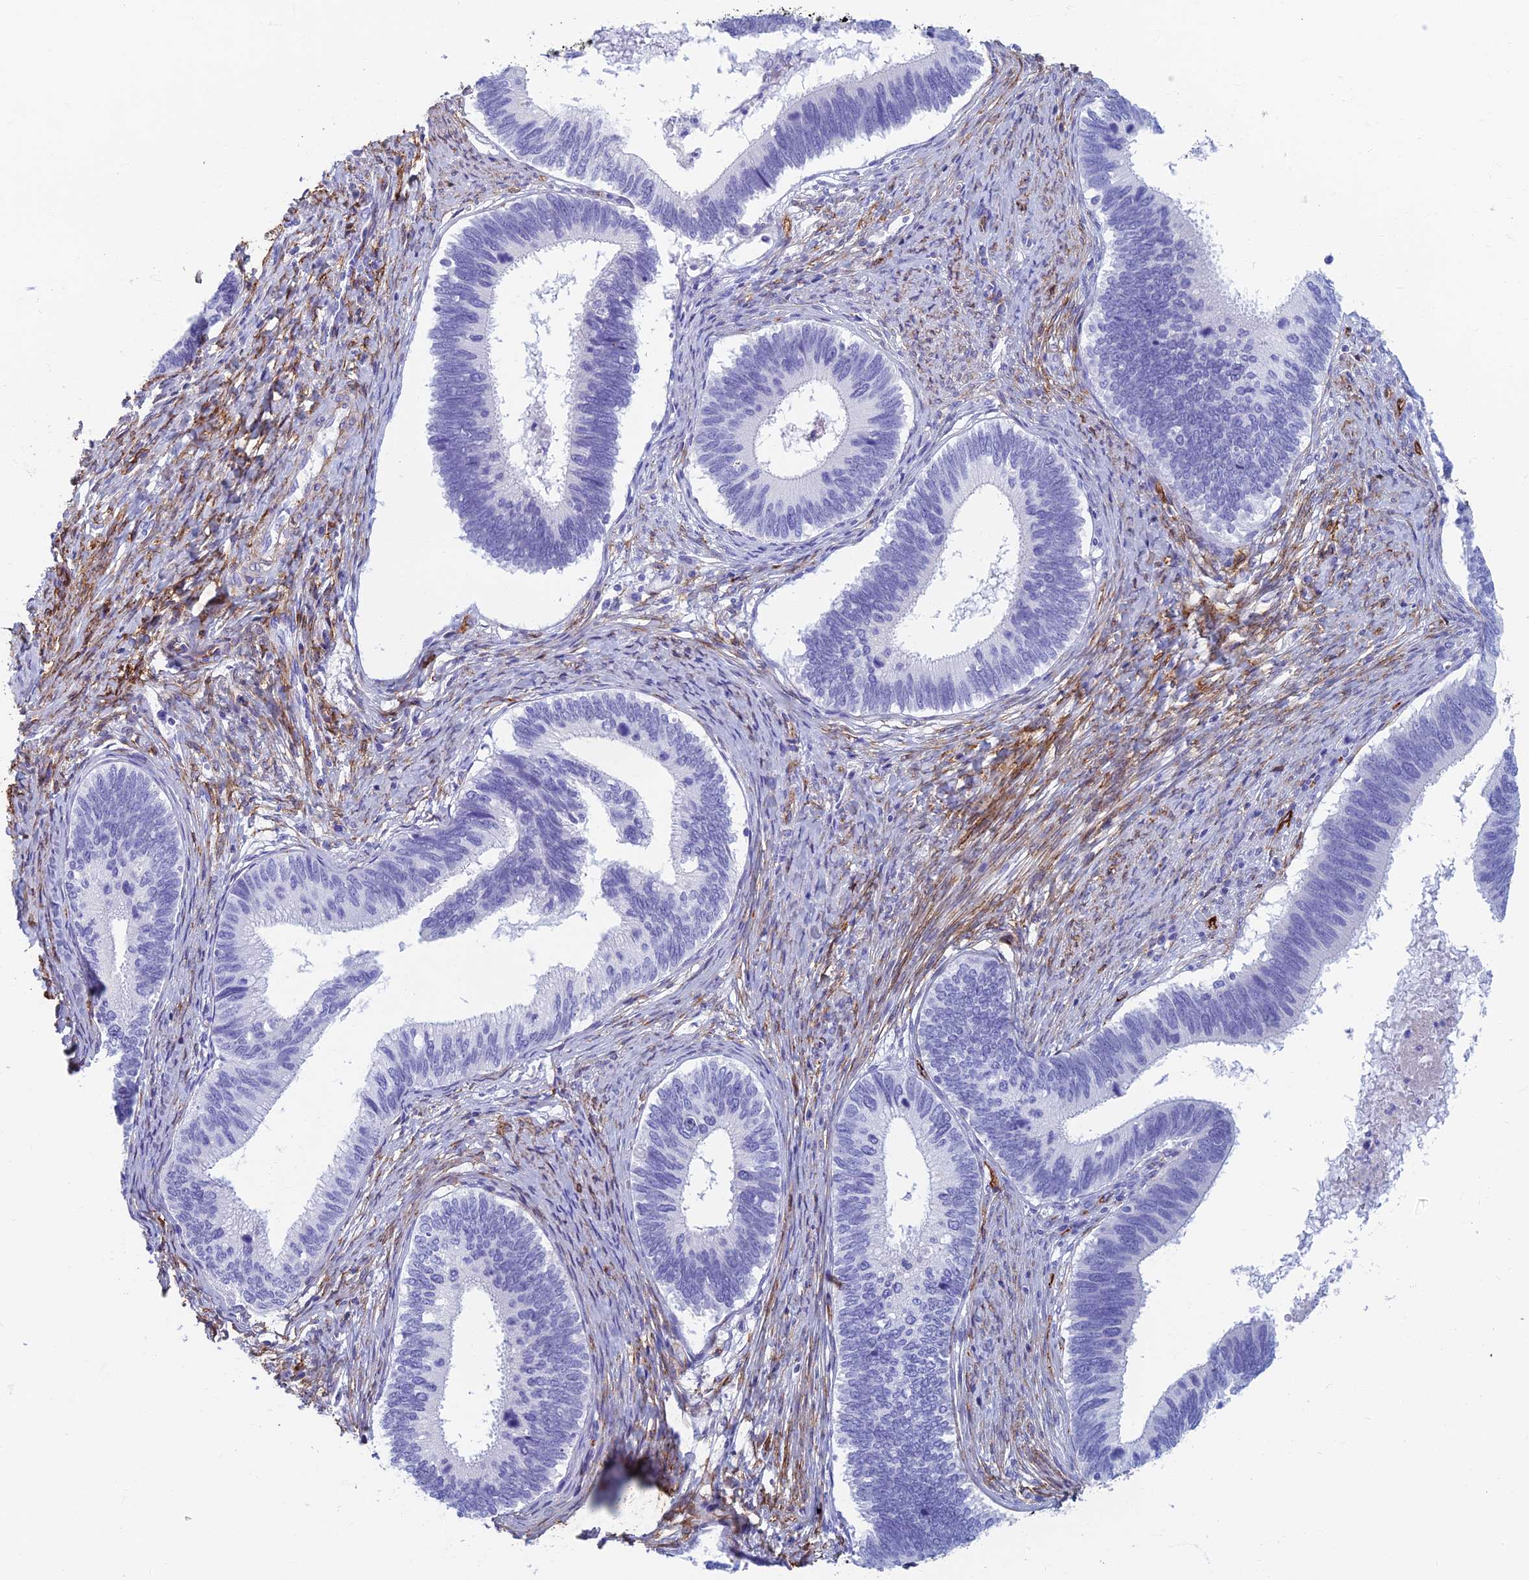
{"staining": {"intensity": "negative", "quantity": "none", "location": "none"}, "tissue": "cervical cancer", "cell_type": "Tumor cells", "image_type": "cancer", "snomed": [{"axis": "morphology", "description": "Adenocarcinoma, NOS"}, {"axis": "topography", "description": "Cervix"}], "caption": "Tumor cells show no significant expression in cervical adenocarcinoma.", "gene": "ETFRF1", "patient": {"sex": "female", "age": 42}}